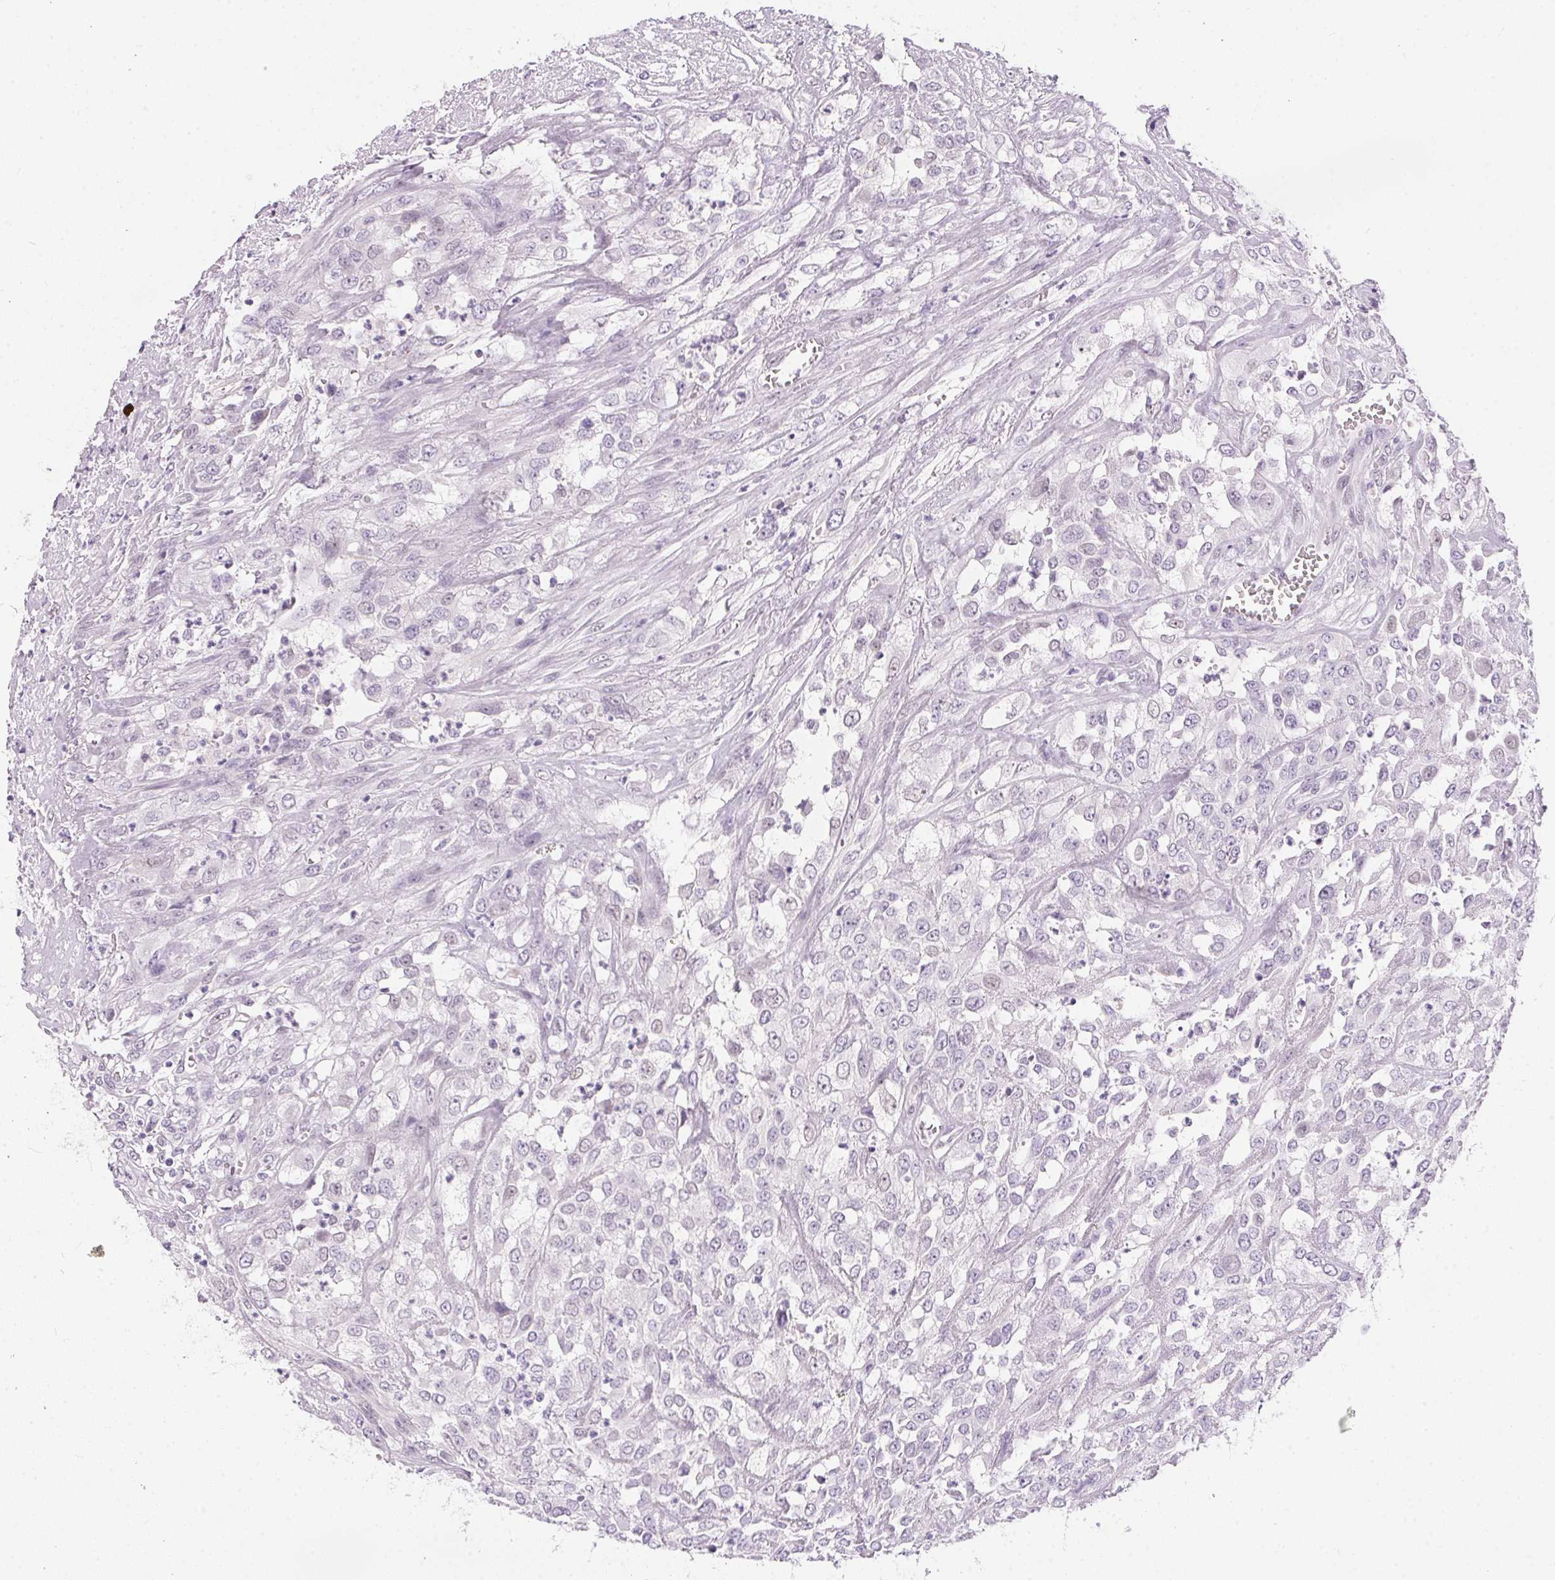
{"staining": {"intensity": "negative", "quantity": "none", "location": "none"}, "tissue": "urothelial cancer", "cell_type": "Tumor cells", "image_type": "cancer", "snomed": [{"axis": "morphology", "description": "Urothelial carcinoma, High grade"}, {"axis": "topography", "description": "Urinary bladder"}], "caption": "IHC image of urothelial carcinoma (high-grade) stained for a protein (brown), which exhibits no staining in tumor cells.", "gene": "GBP6", "patient": {"sex": "male", "age": 67}}